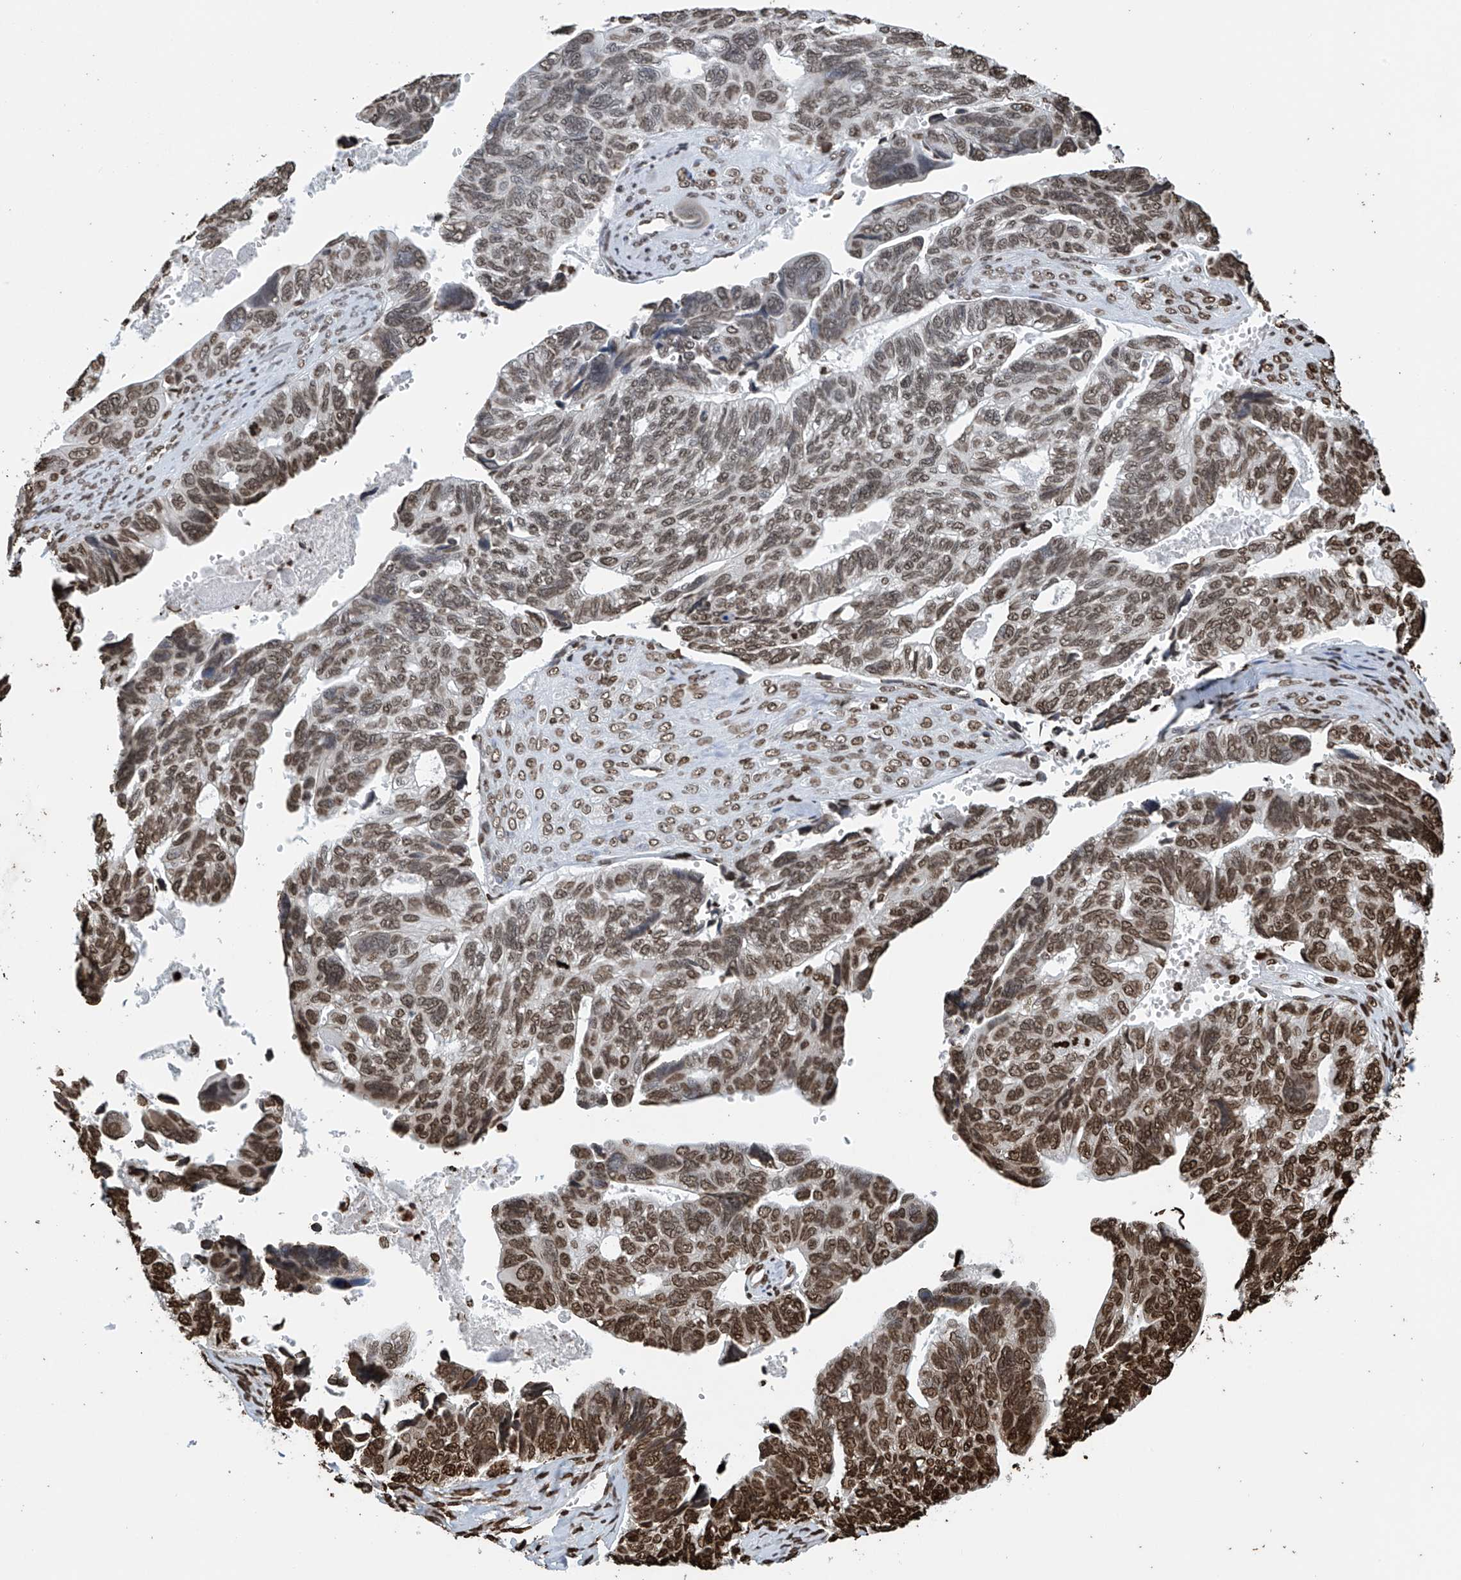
{"staining": {"intensity": "moderate", "quantity": ">75%", "location": "nuclear"}, "tissue": "ovarian cancer", "cell_type": "Tumor cells", "image_type": "cancer", "snomed": [{"axis": "morphology", "description": "Cystadenocarcinoma, serous, NOS"}, {"axis": "topography", "description": "Ovary"}], "caption": "Immunohistochemical staining of human ovarian serous cystadenocarcinoma displays medium levels of moderate nuclear expression in approximately >75% of tumor cells.", "gene": "DPPA2", "patient": {"sex": "female", "age": 79}}